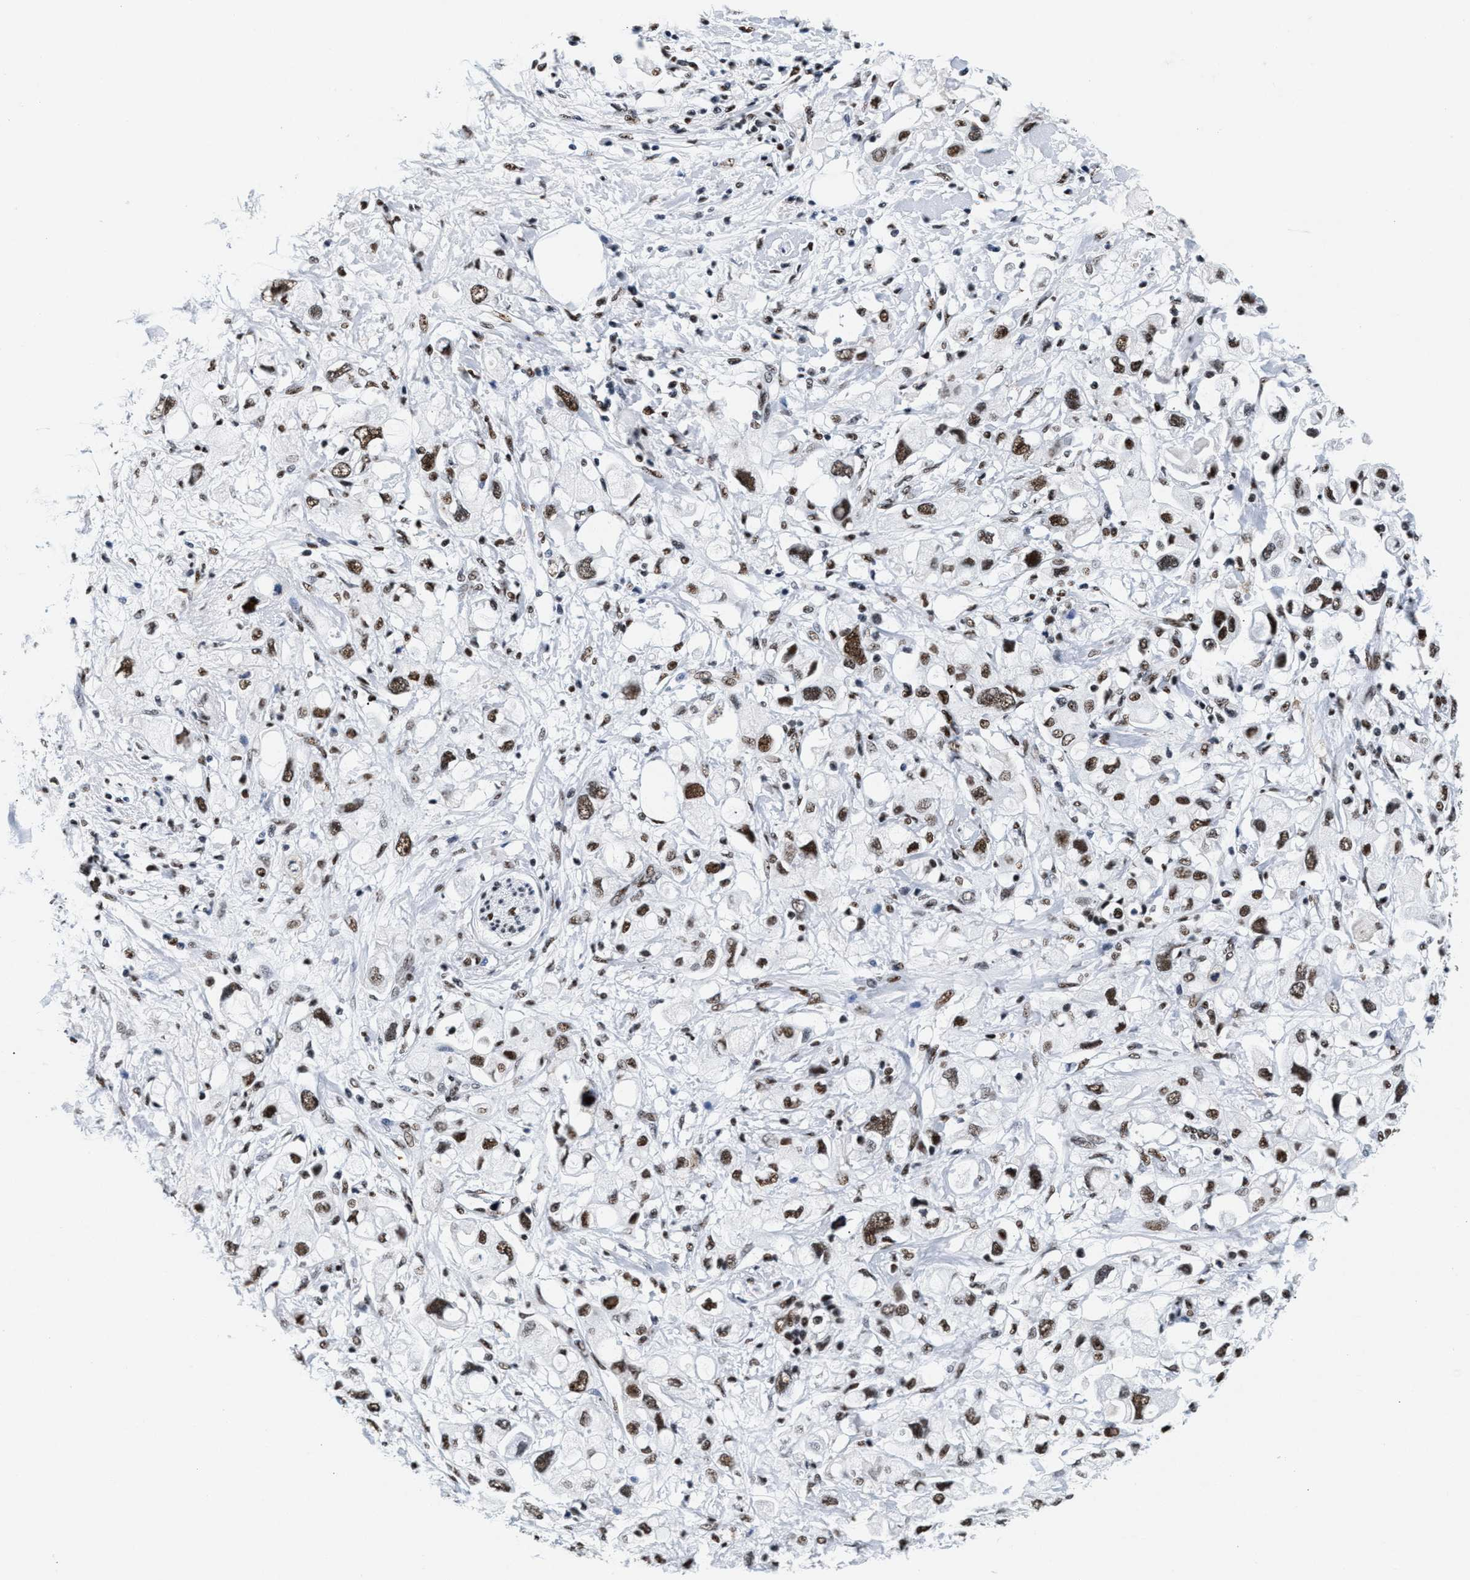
{"staining": {"intensity": "strong", "quantity": ">75%", "location": "nuclear"}, "tissue": "pancreatic cancer", "cell_type": "Tumor cells", "image_type": "cancer", "snomed": [{"axis": "morphology", "description": "Adenocarcinoma, NOS"}, {"axis": "topography", "description": "Pancreas"}], "caption": "Tumor cells display high levels of strong nuclear expression in about >75% of cells in human pancreatic cancer.", "gene": "RAD50", "patient": {"sex": "female", "age": 56}}